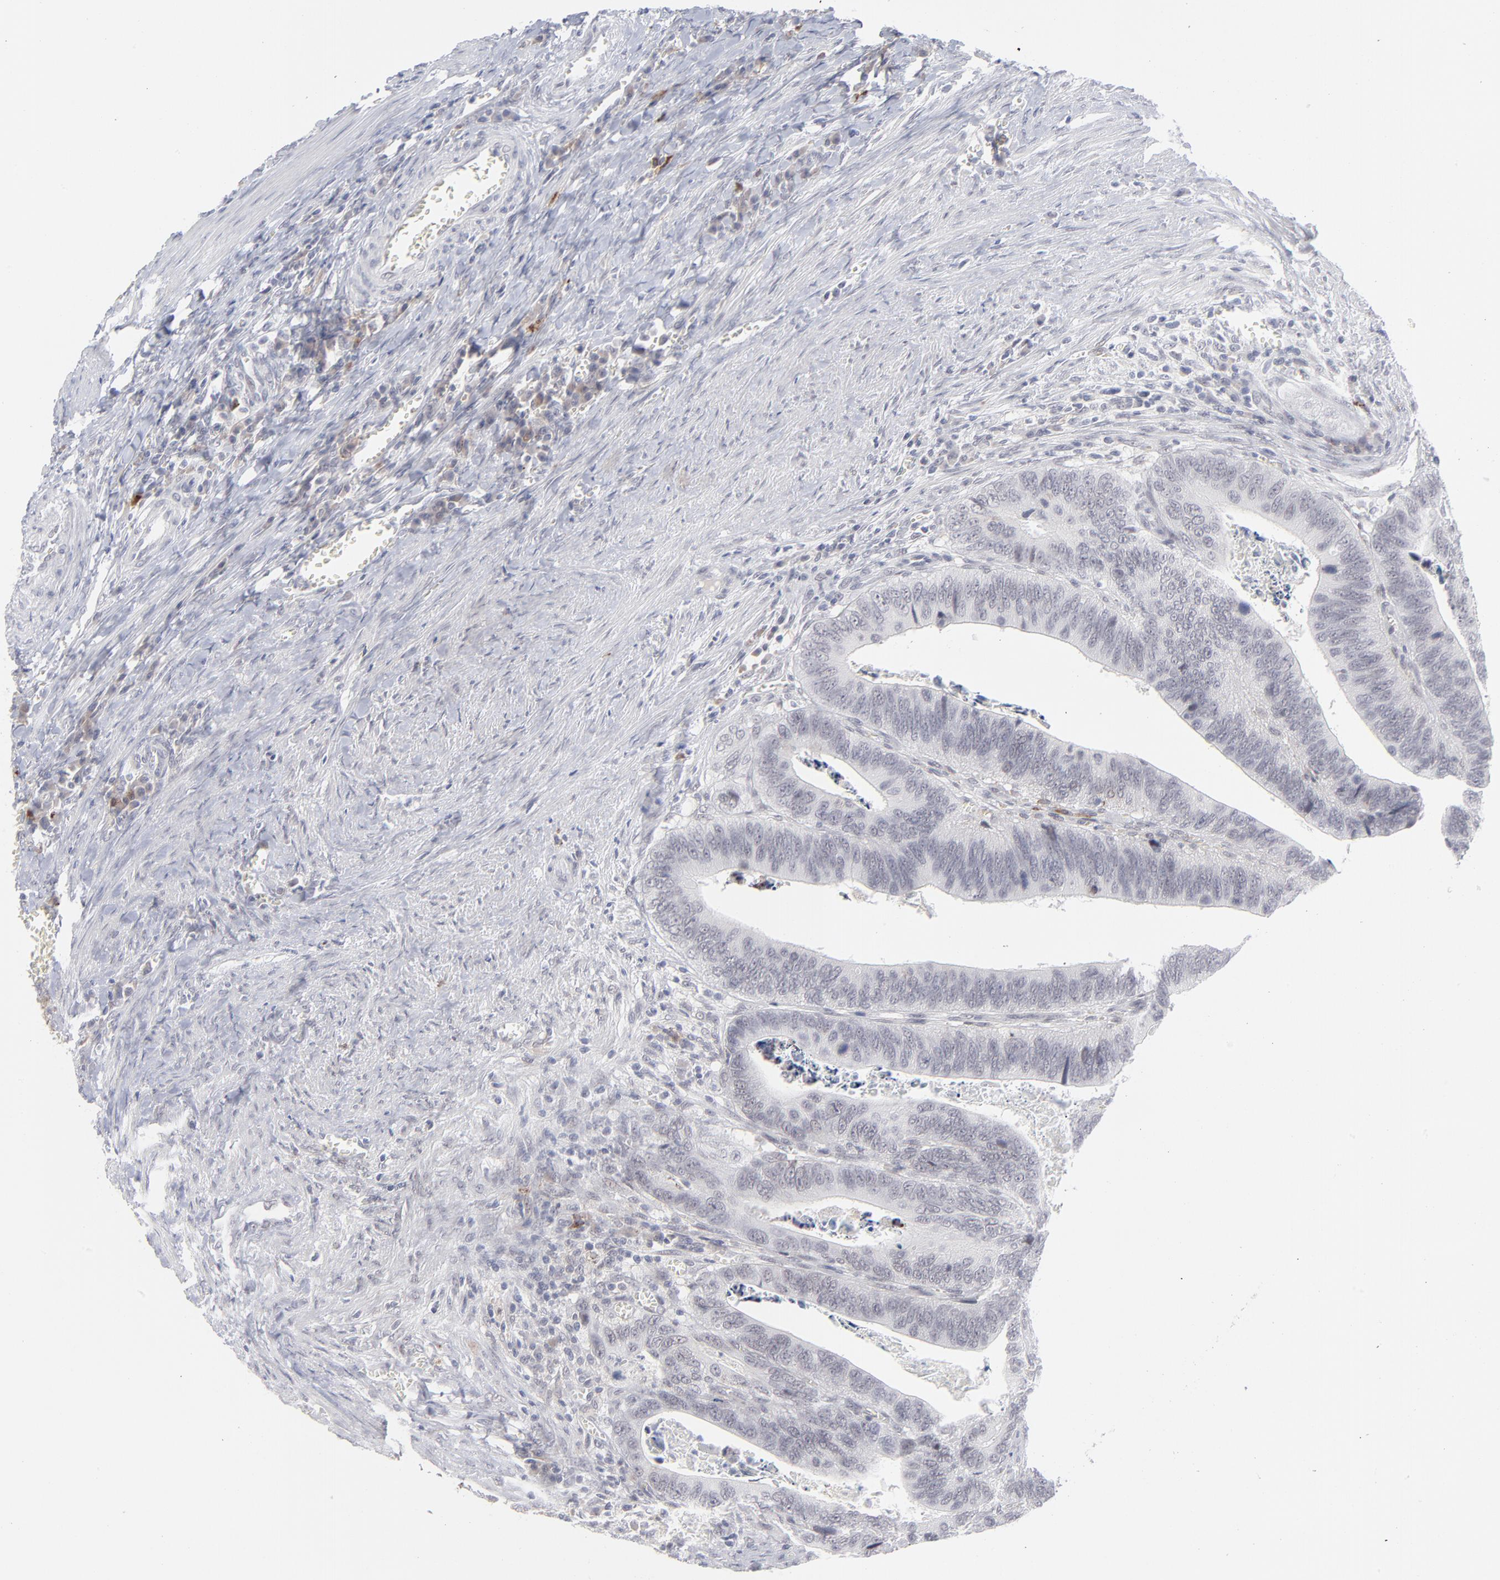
{"staining": {"intensity": "negative", "quantity": "none", "location": "none"}, "tissue": "colorectal cancer", "cell_type": "Tumor cells", "image_type": "cancer", "snomed": [{"axis": "morphology", "description": "Adenocarcinoma, NOS"}, {"axis": "topography", "description": "Colon"}], "caption": "IHC image of human colorectal cancer stained for a protein (brown), which demonstrates no expression in tumor cells.", "gene": "CCR2", "patient": {"sex": "male", "age": 72}}